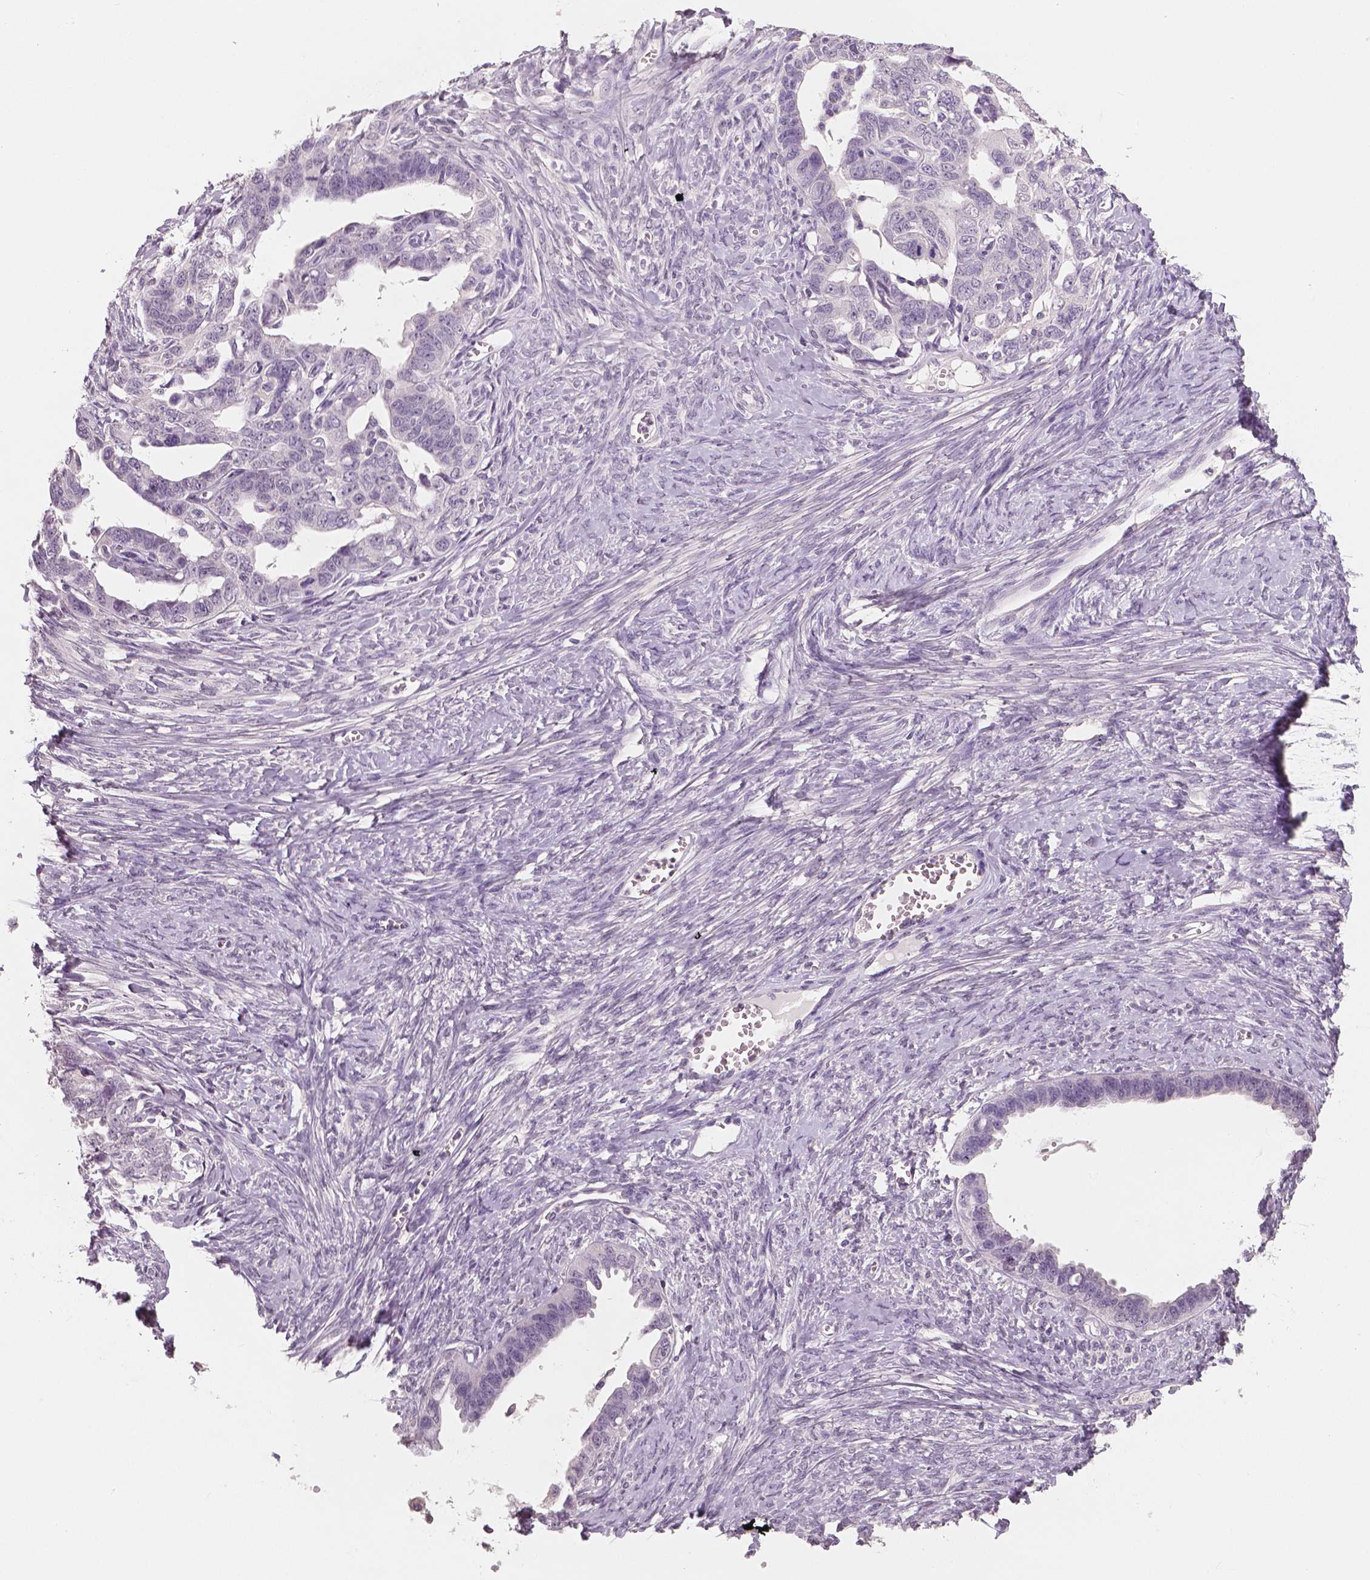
{"staining": {"intensity": "negative", "quantity": "none", "location": "none"}, "tissue": "ovarian cancer", "cell_type": "Tumor cells", "image_type": "cancer", "snomed": [{"axis": "morphology", "description": "Cystadenocarcinoma, serous, NOS"}, {"axis": "topography", "description": "Ovary"}], "caption": "There is no significant staining in tumor cells of ovarian serous cystadenocarcinoma.", "gene": "NECAB1", "patient": {"sex": "female", "age": 69}}